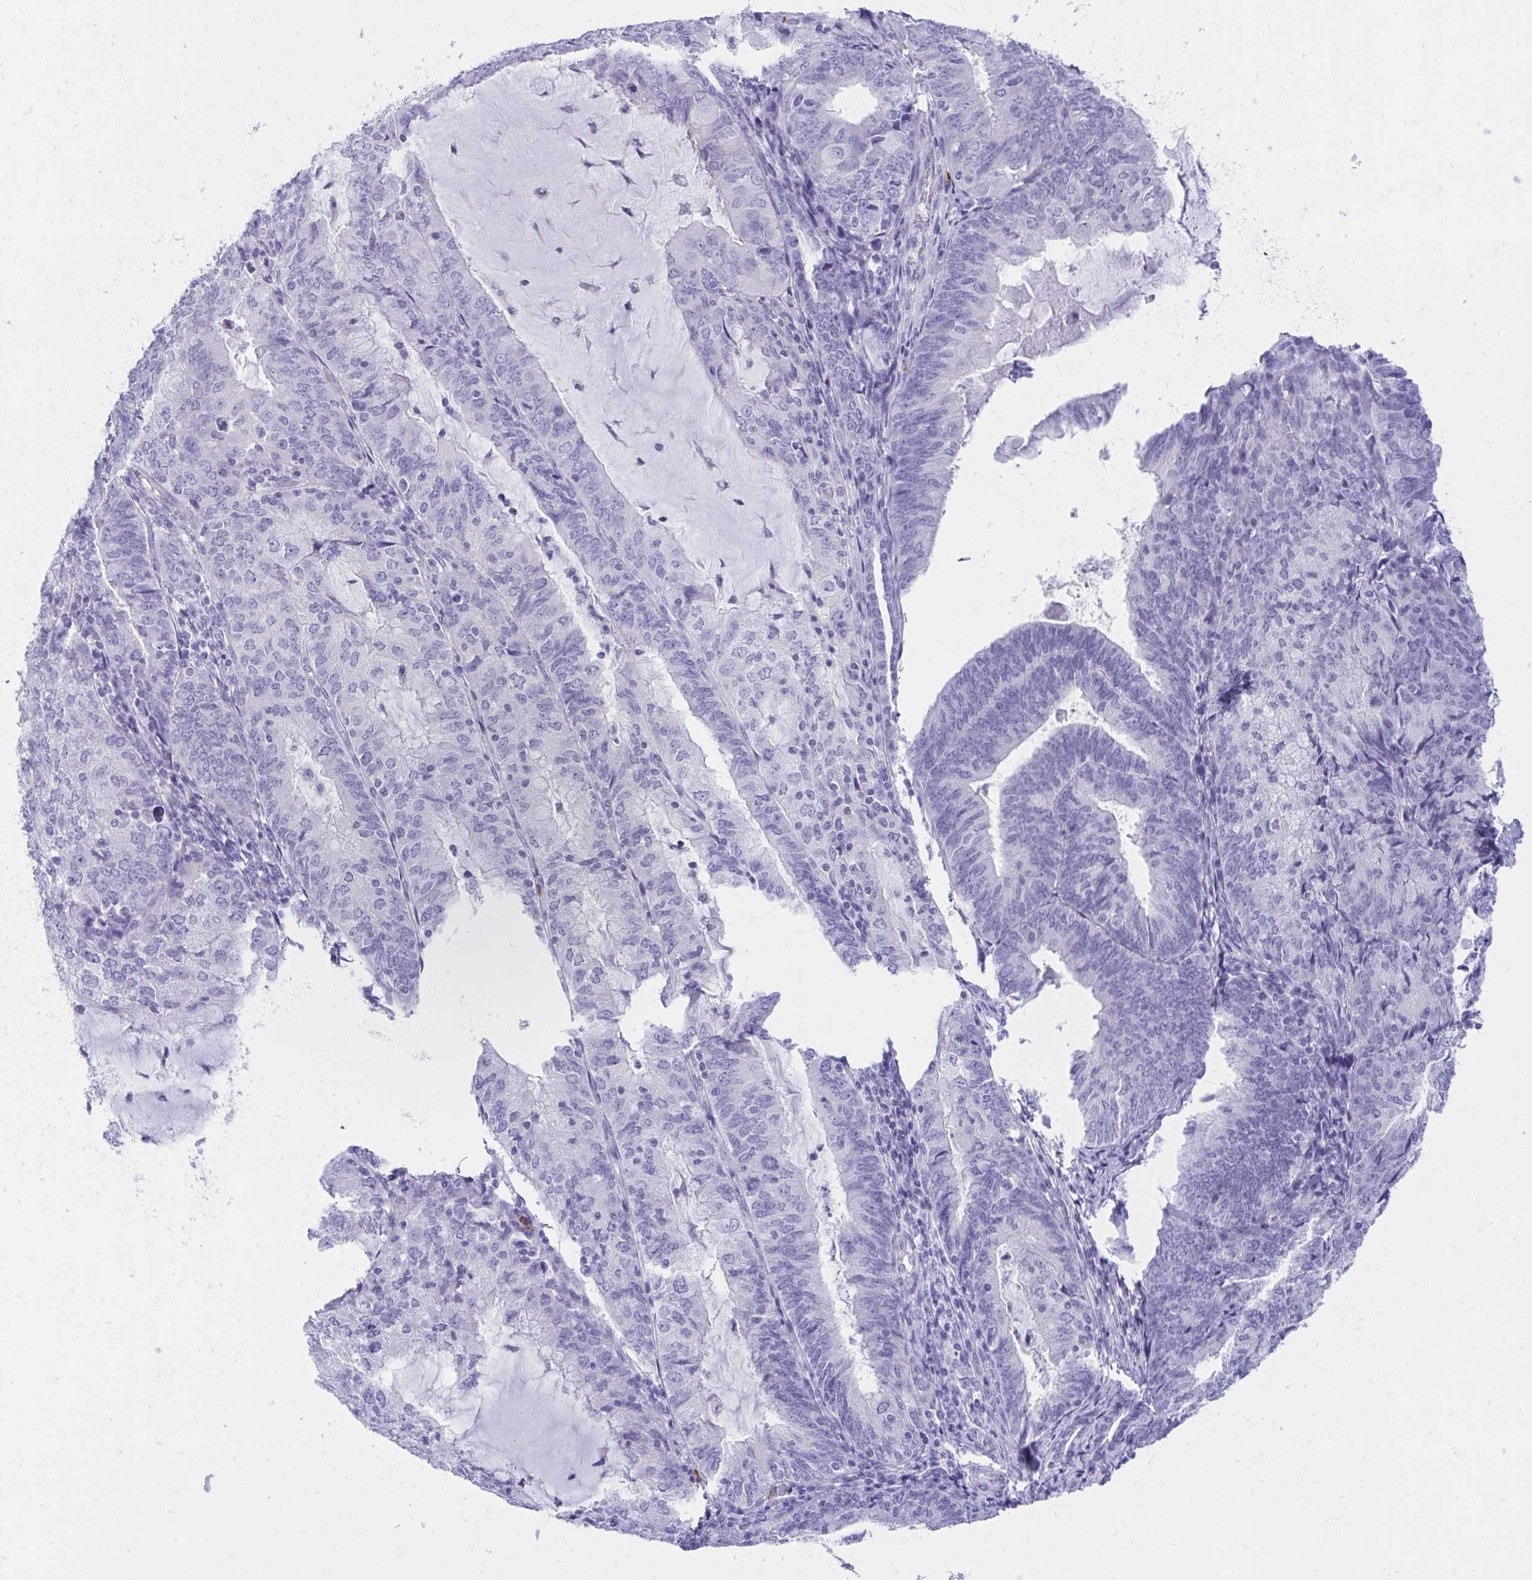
{"staining": {"intensity": "negative", "quantity": "none", "location": "none"}, "tissue": "endometrial cancer", "cell_type": "Tumor cells", "image_type": "cancer", "snomed": [{"axis": "morphology", "description": "Adenocarcinoma, NOS"}, {"axis": "topography", "description": "Endometrium"}], "caption": "Tumor cells show no significant staining in endometrial cancer (adenocarcinoma). (Stains: DAB (3,3'-diaminobenzidine) IHC with hematoxylin counter stain, Microscopy: brightfield microscopy at high magnification).", "gene": "SHISA8", "patient": {"sex": "female", "age": 81}}